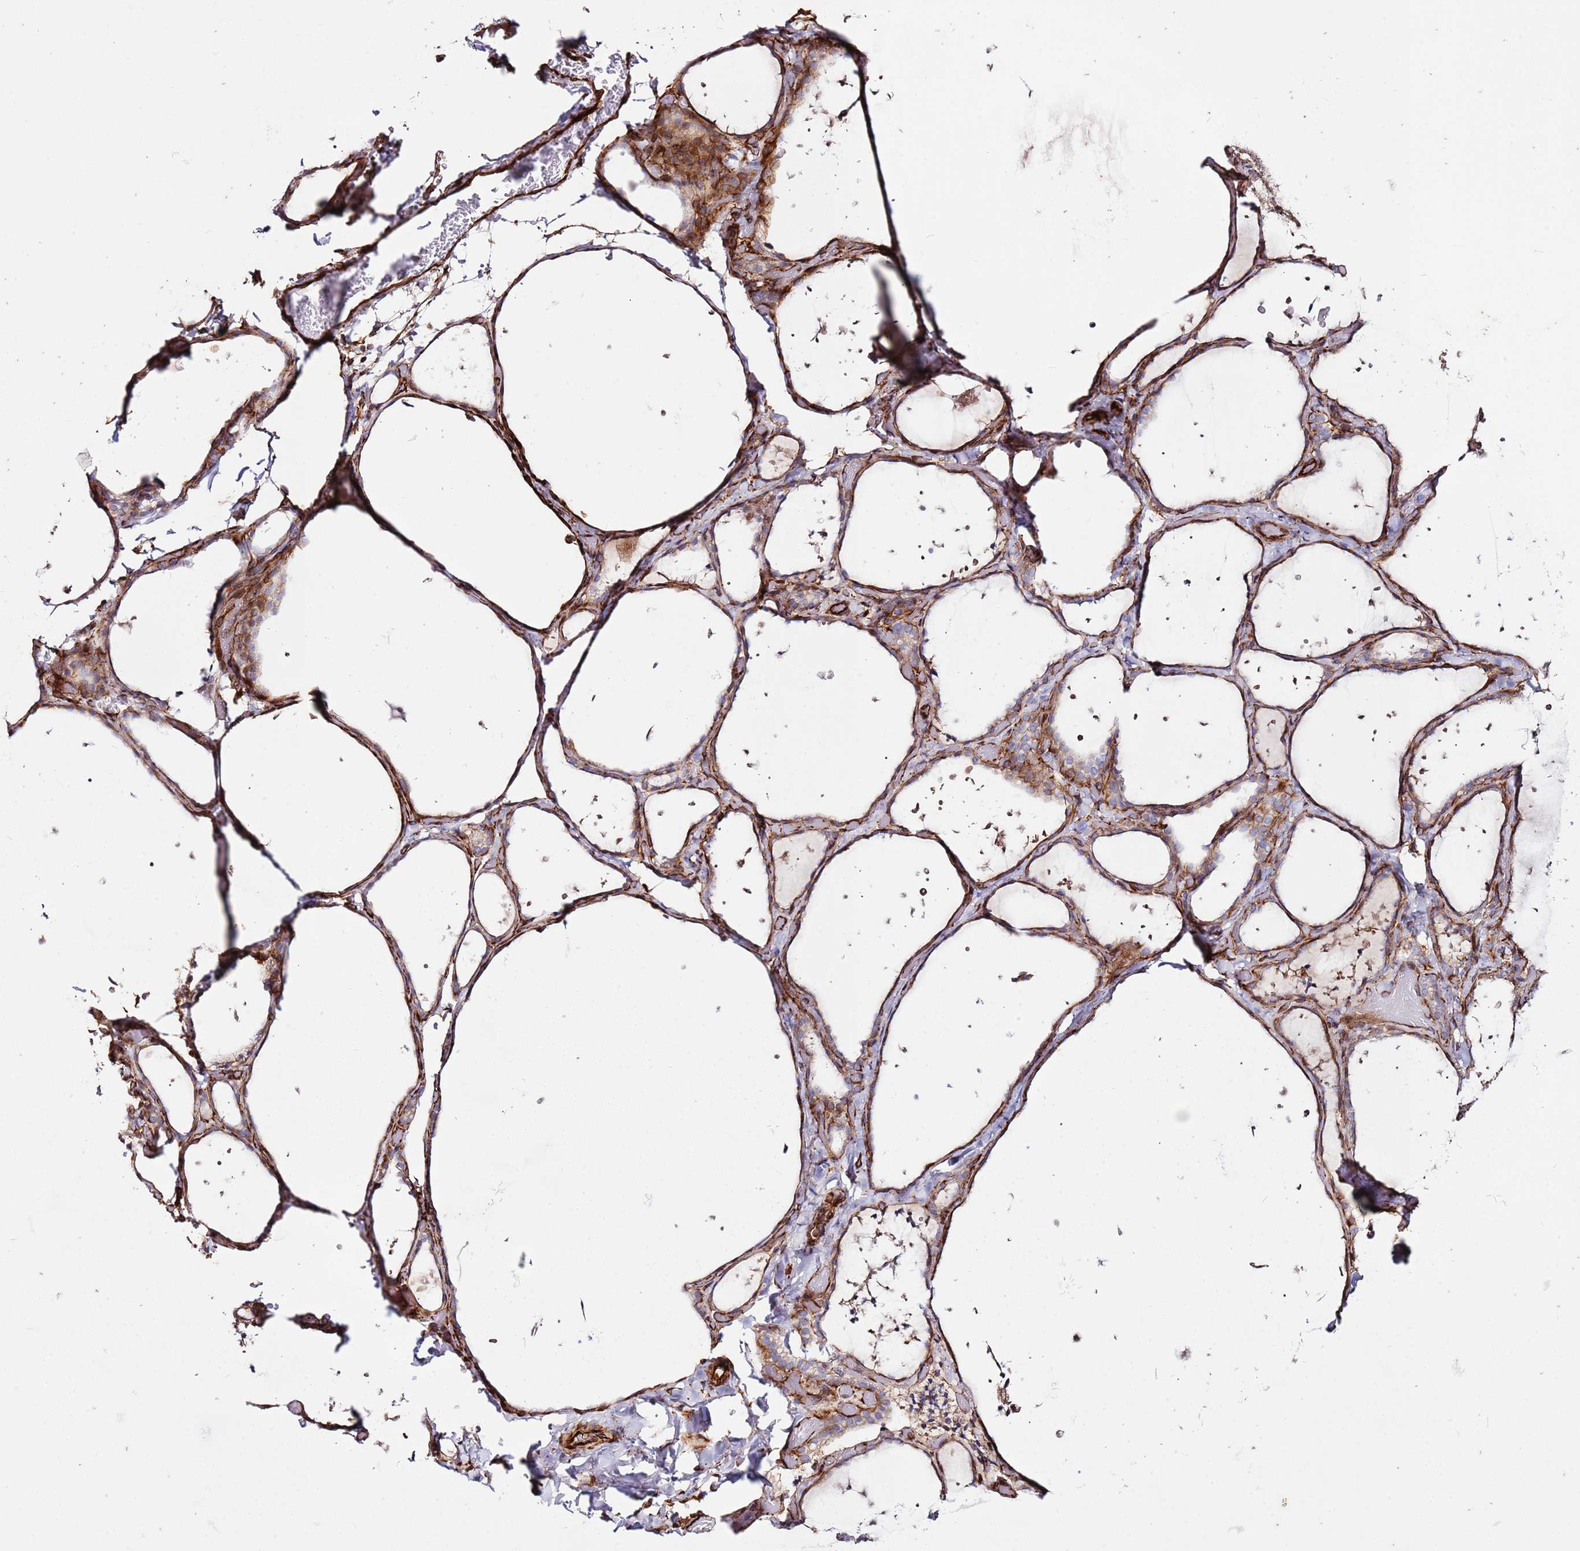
{"staining": {"intensity": "weak", "quantity": "25%-75%", "location": "cytoplasmic/membranous"}, "tissue": "thyroid gland", "cell_type": "Glandular cells", "image_type": "normal", "snomed": [{"axis": "morphology", "description": "Normal tissue, NOS"}, {"axis": "topography", "description": "Thyroid gland"}], "caption": "Weak cytoplasmic/membranous positivity for a protein is present in about 25%-75% of glandular cells of normal thyroid gland using immunohistochemistry (IHC).", "gene": "MRGPRE", "patient": {"sex": "female", "age": 44}}